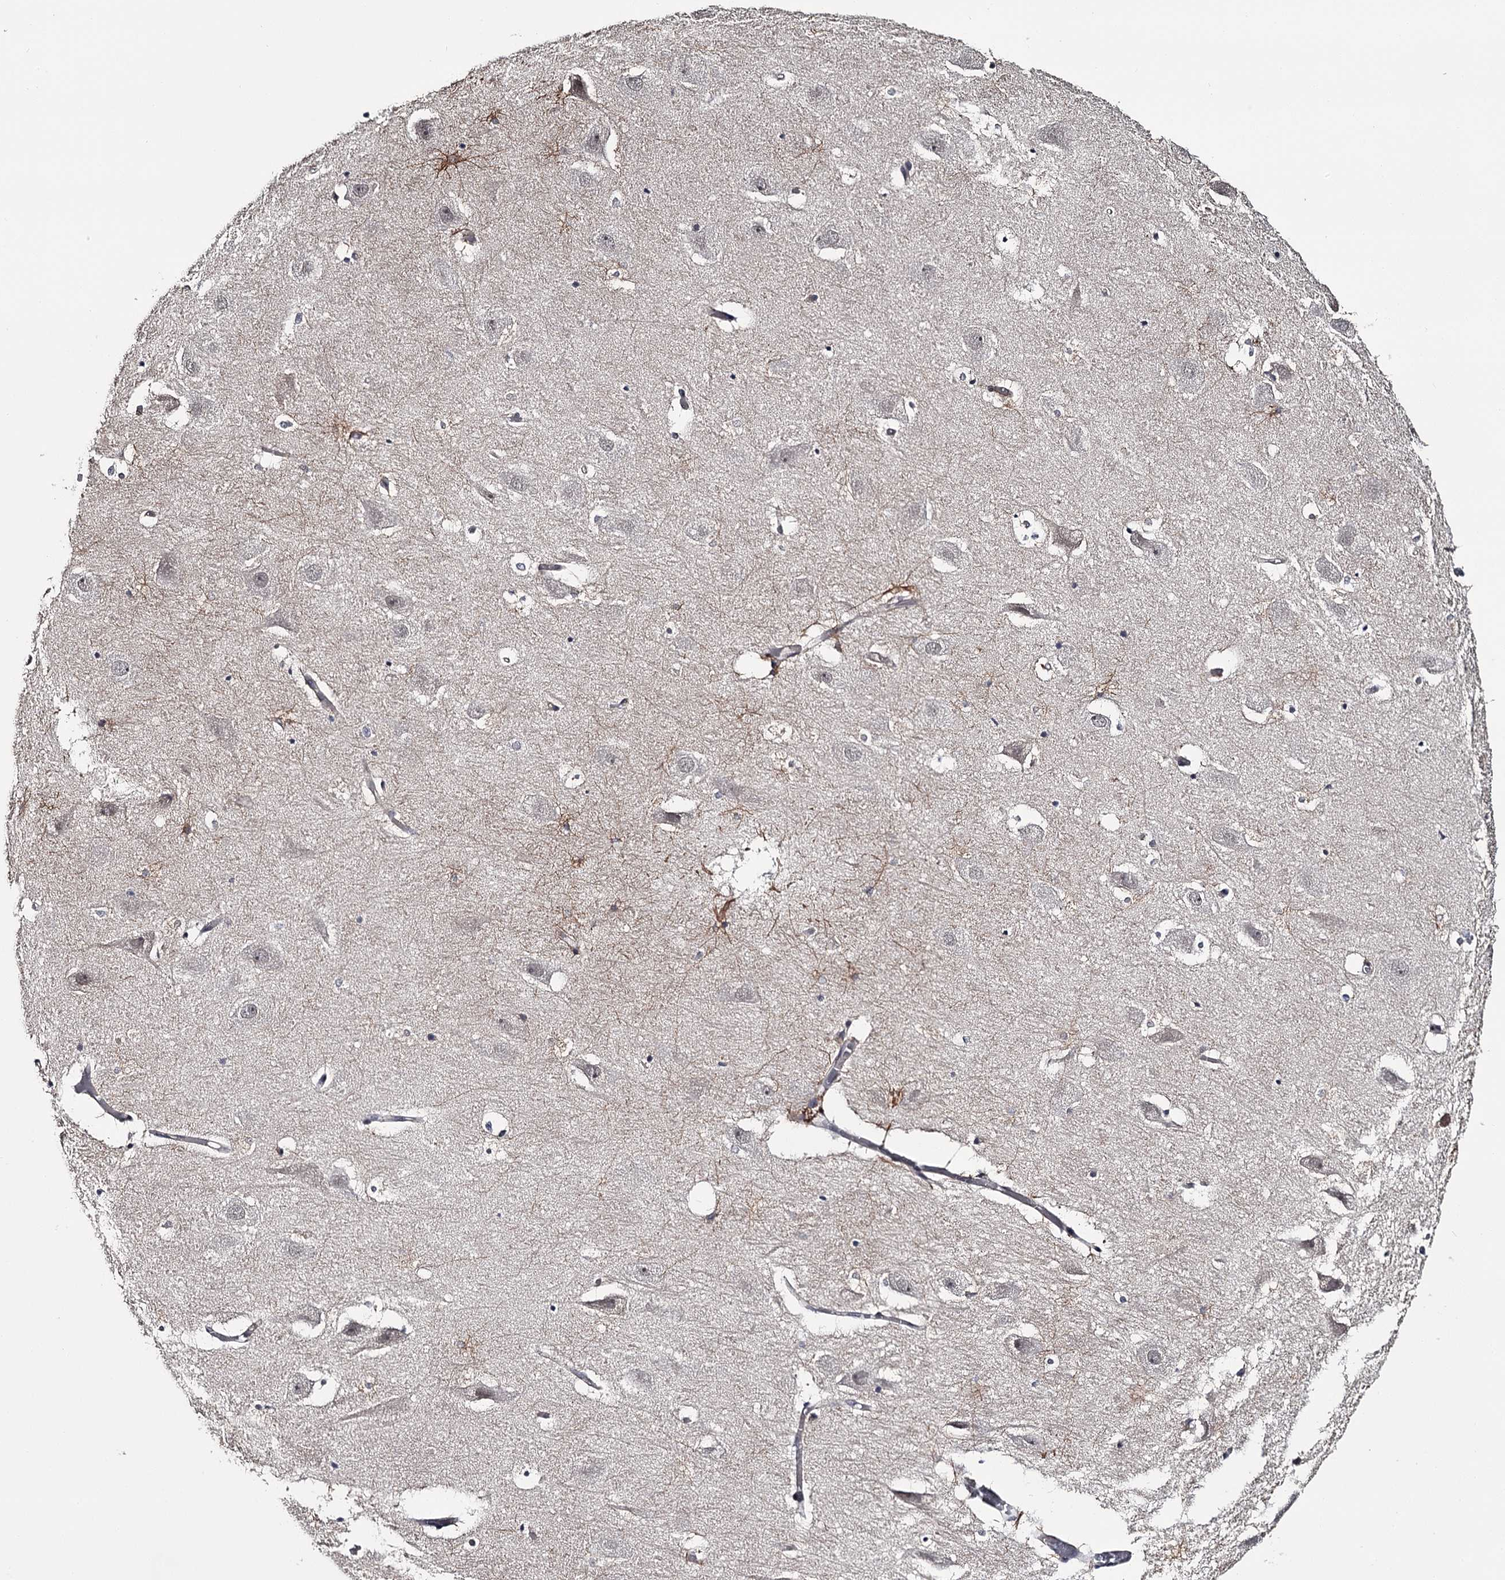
{"staining": {"intensity": "negative", "quantity": "none", "location": "none"}, "tissue": "hippocampus", "cell_type": "Glial cells", "image_type": "normal", "snomed": [{"axis": "morphology", "description": "Normal tissue, NOS"}, {"axis": "topography", "description": "Hippocampus"}], "caption": "Glial cells show no significant staining in unremarkable hippocampus.", "gene": "CWF19L2", "patient": {"sex": "female", "age": 52}}